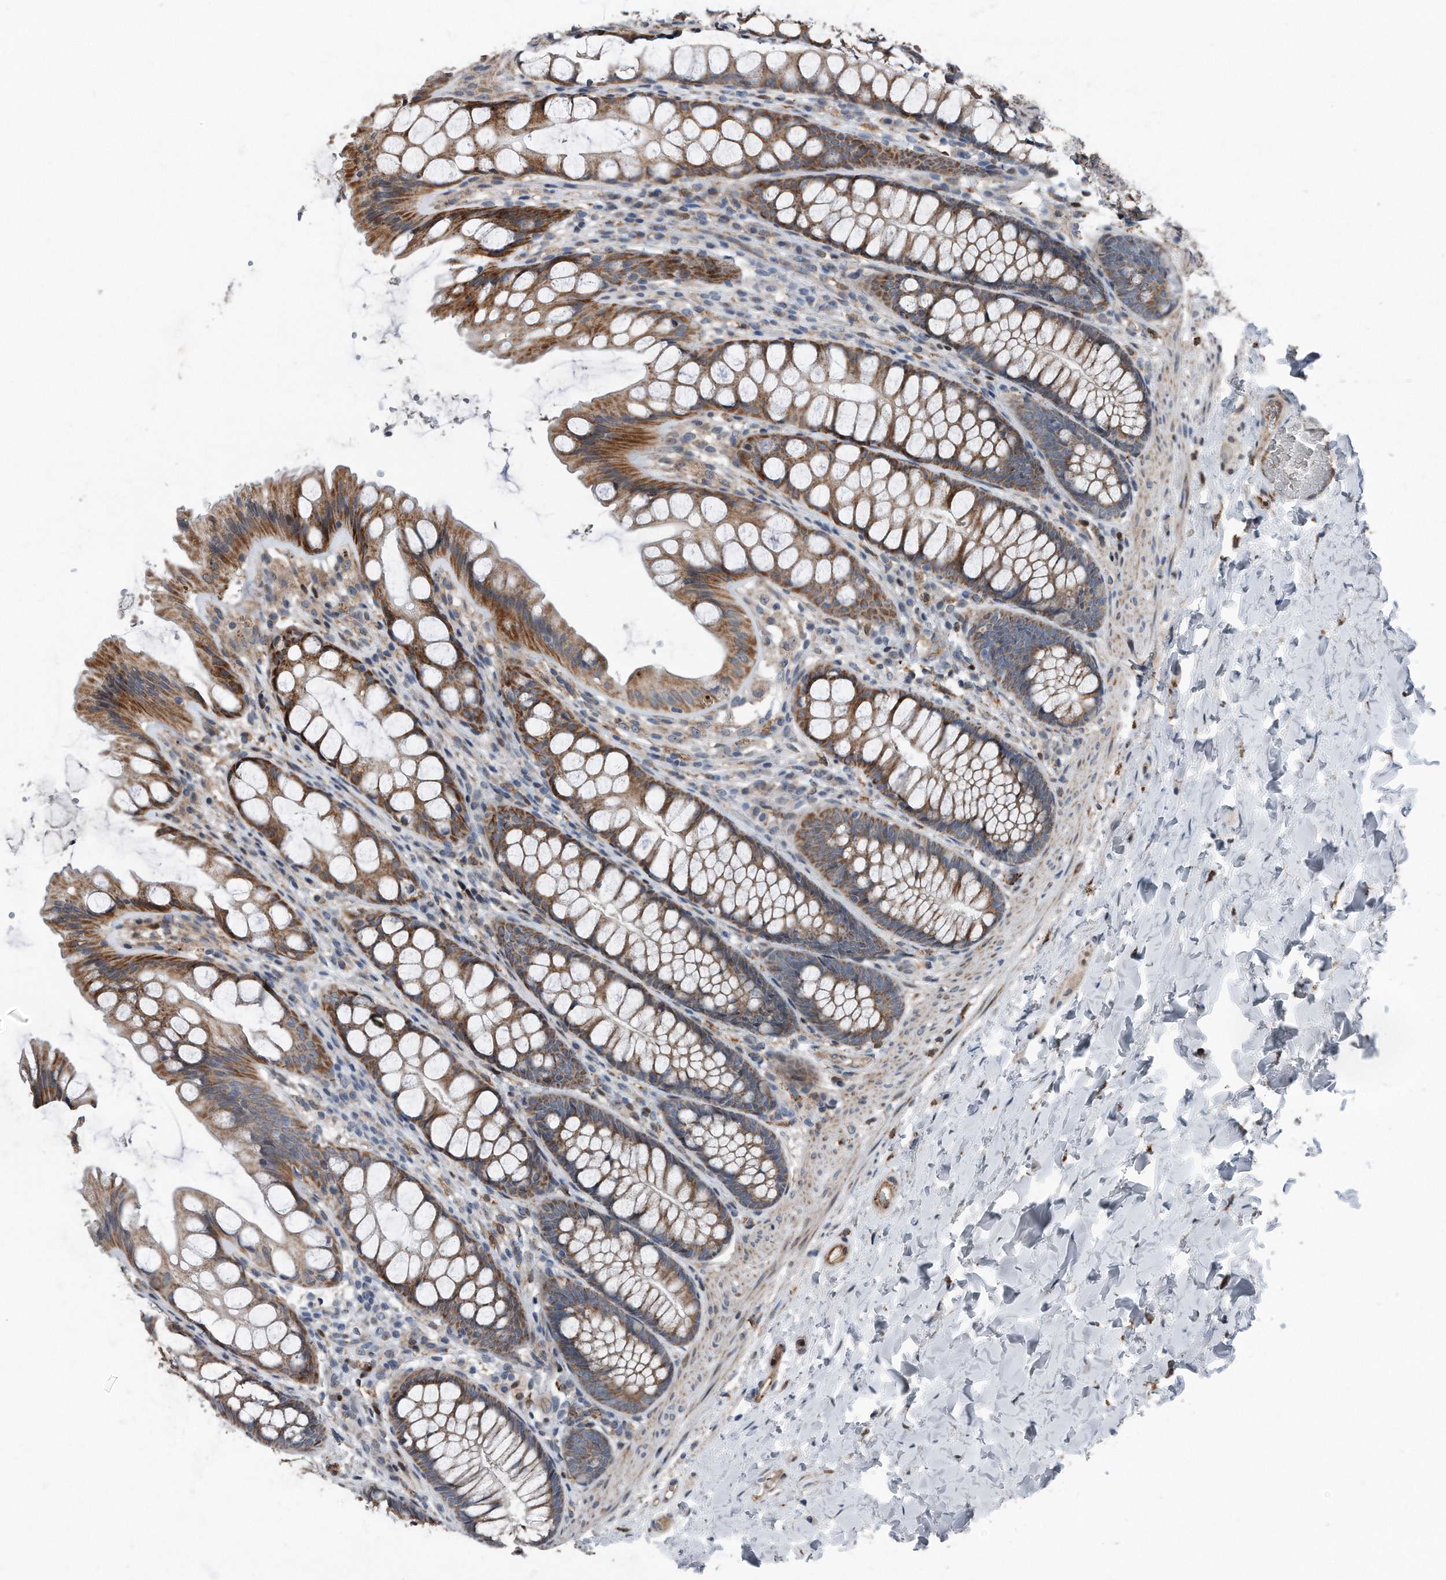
{"staining": {"intensity": "weak", "quantity": ">75%", "location": "cytoplasmic/membranous"}, "tissue": "colon", "cell_type": "Endothelial cells", "image_type": "normal", "snomed": [{"axis": "morphology", "description": "Normal tissue, NOS"}, {"axis": "topography", "description": "Colon"}], "caption": "Colon stained with immunohistochemistry shows weak cytoplasmic/membranous staining in about >75% of endothelial cells.", "gene": "DST", "patient": {"sex": "male", "age": 47}}